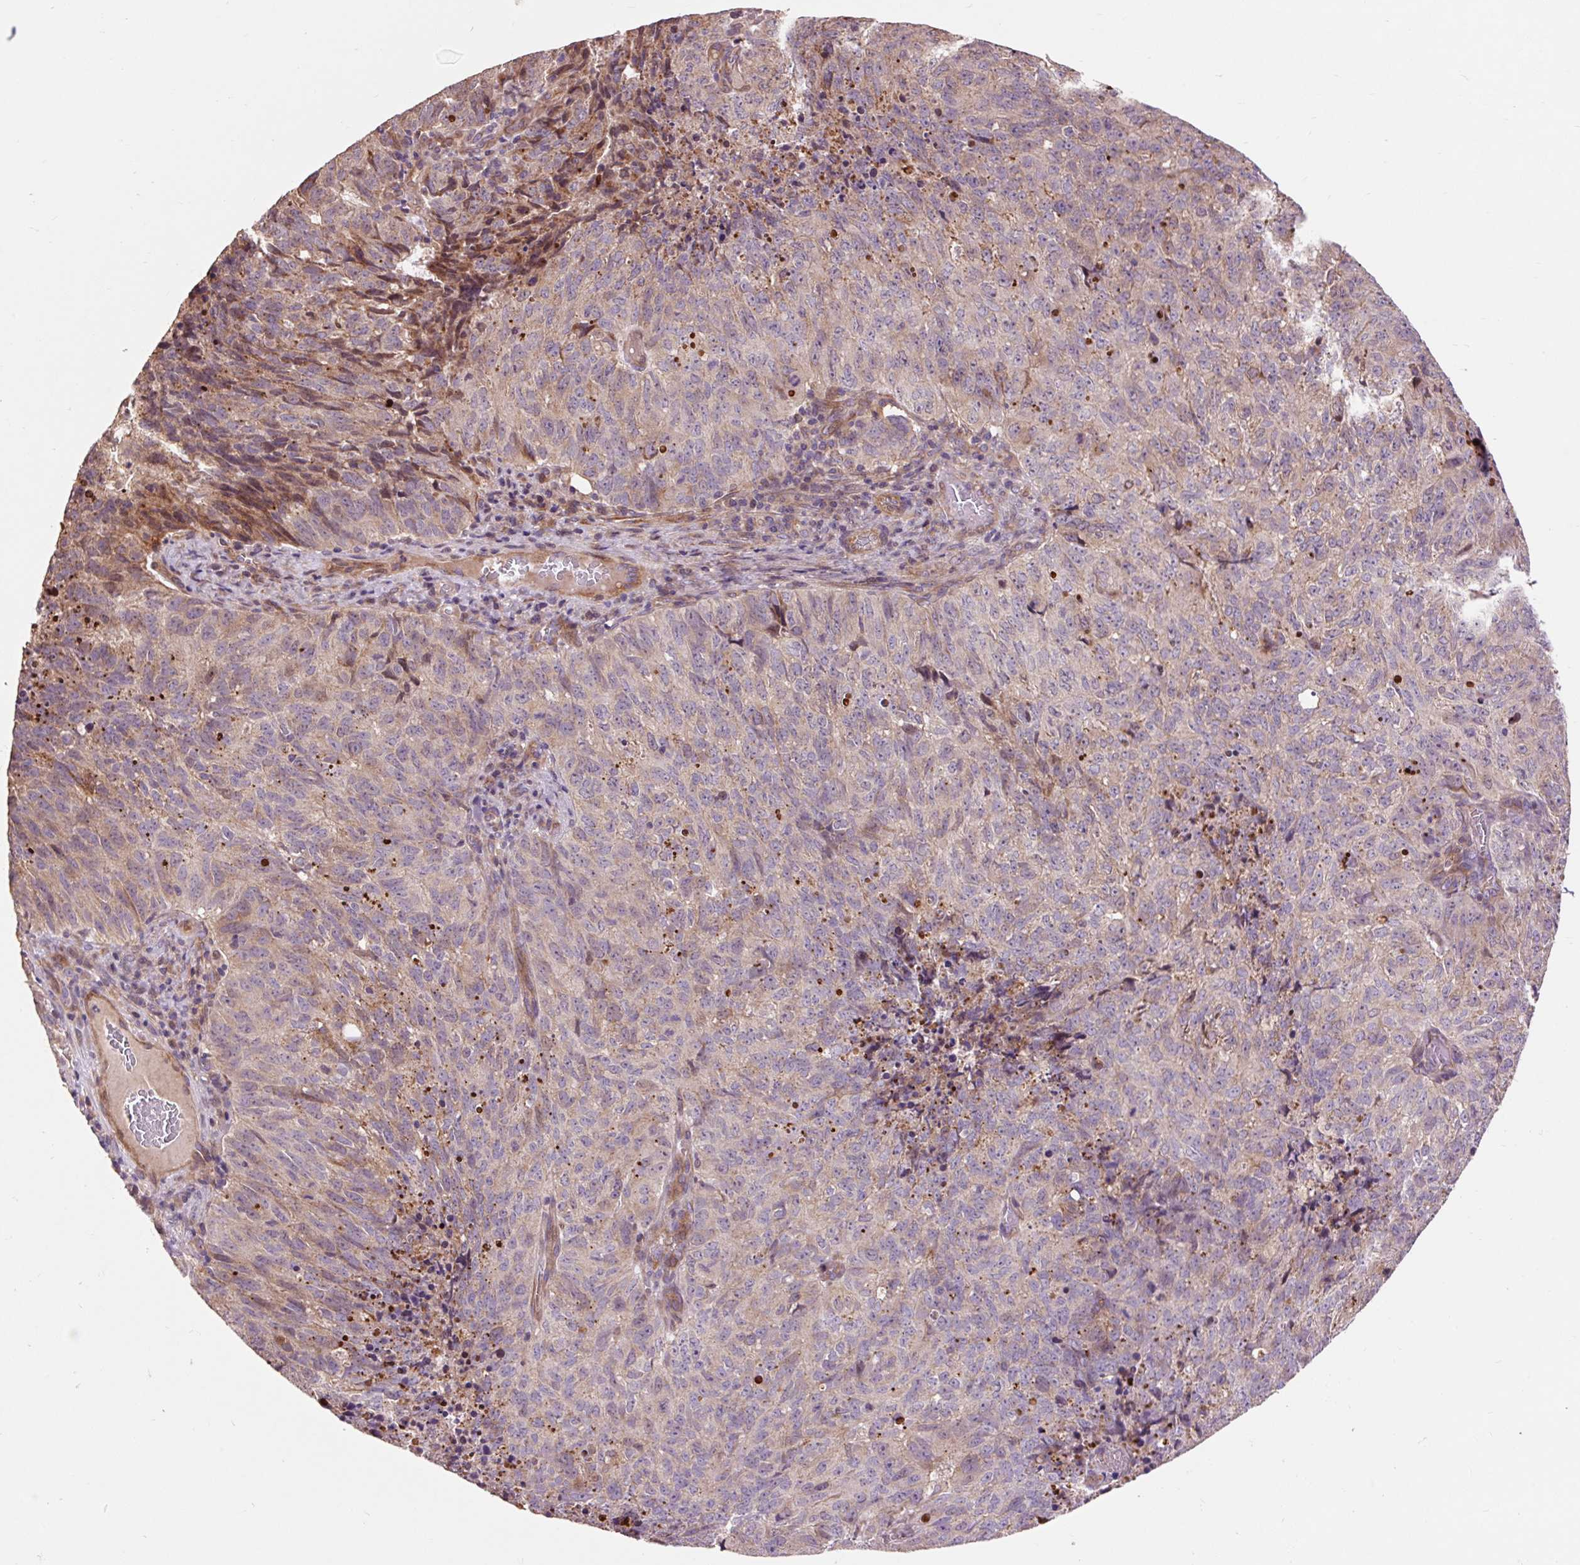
{"staining": {"intensity": "moderate", "quantity": "<25%", "location": "cytoplasmic/membranous"}, "tissue": "cervical cancer", "cell_type": "Tumor cells", "image_type": "cancer", "snomed": [{"axis": "morphology", "description": "Adenocarcinoma, NOS"}, {"axis": "topography", "description": "Cervix"}], "caption": "Tumor cells reveal low levels of moderate cytoplasmic/membranous positivity in about <25% of cells in cervical cancer (adenocarcinoma).", "gene": "PRIMPOL", "patient": {"sex": "female", "age": 38}}